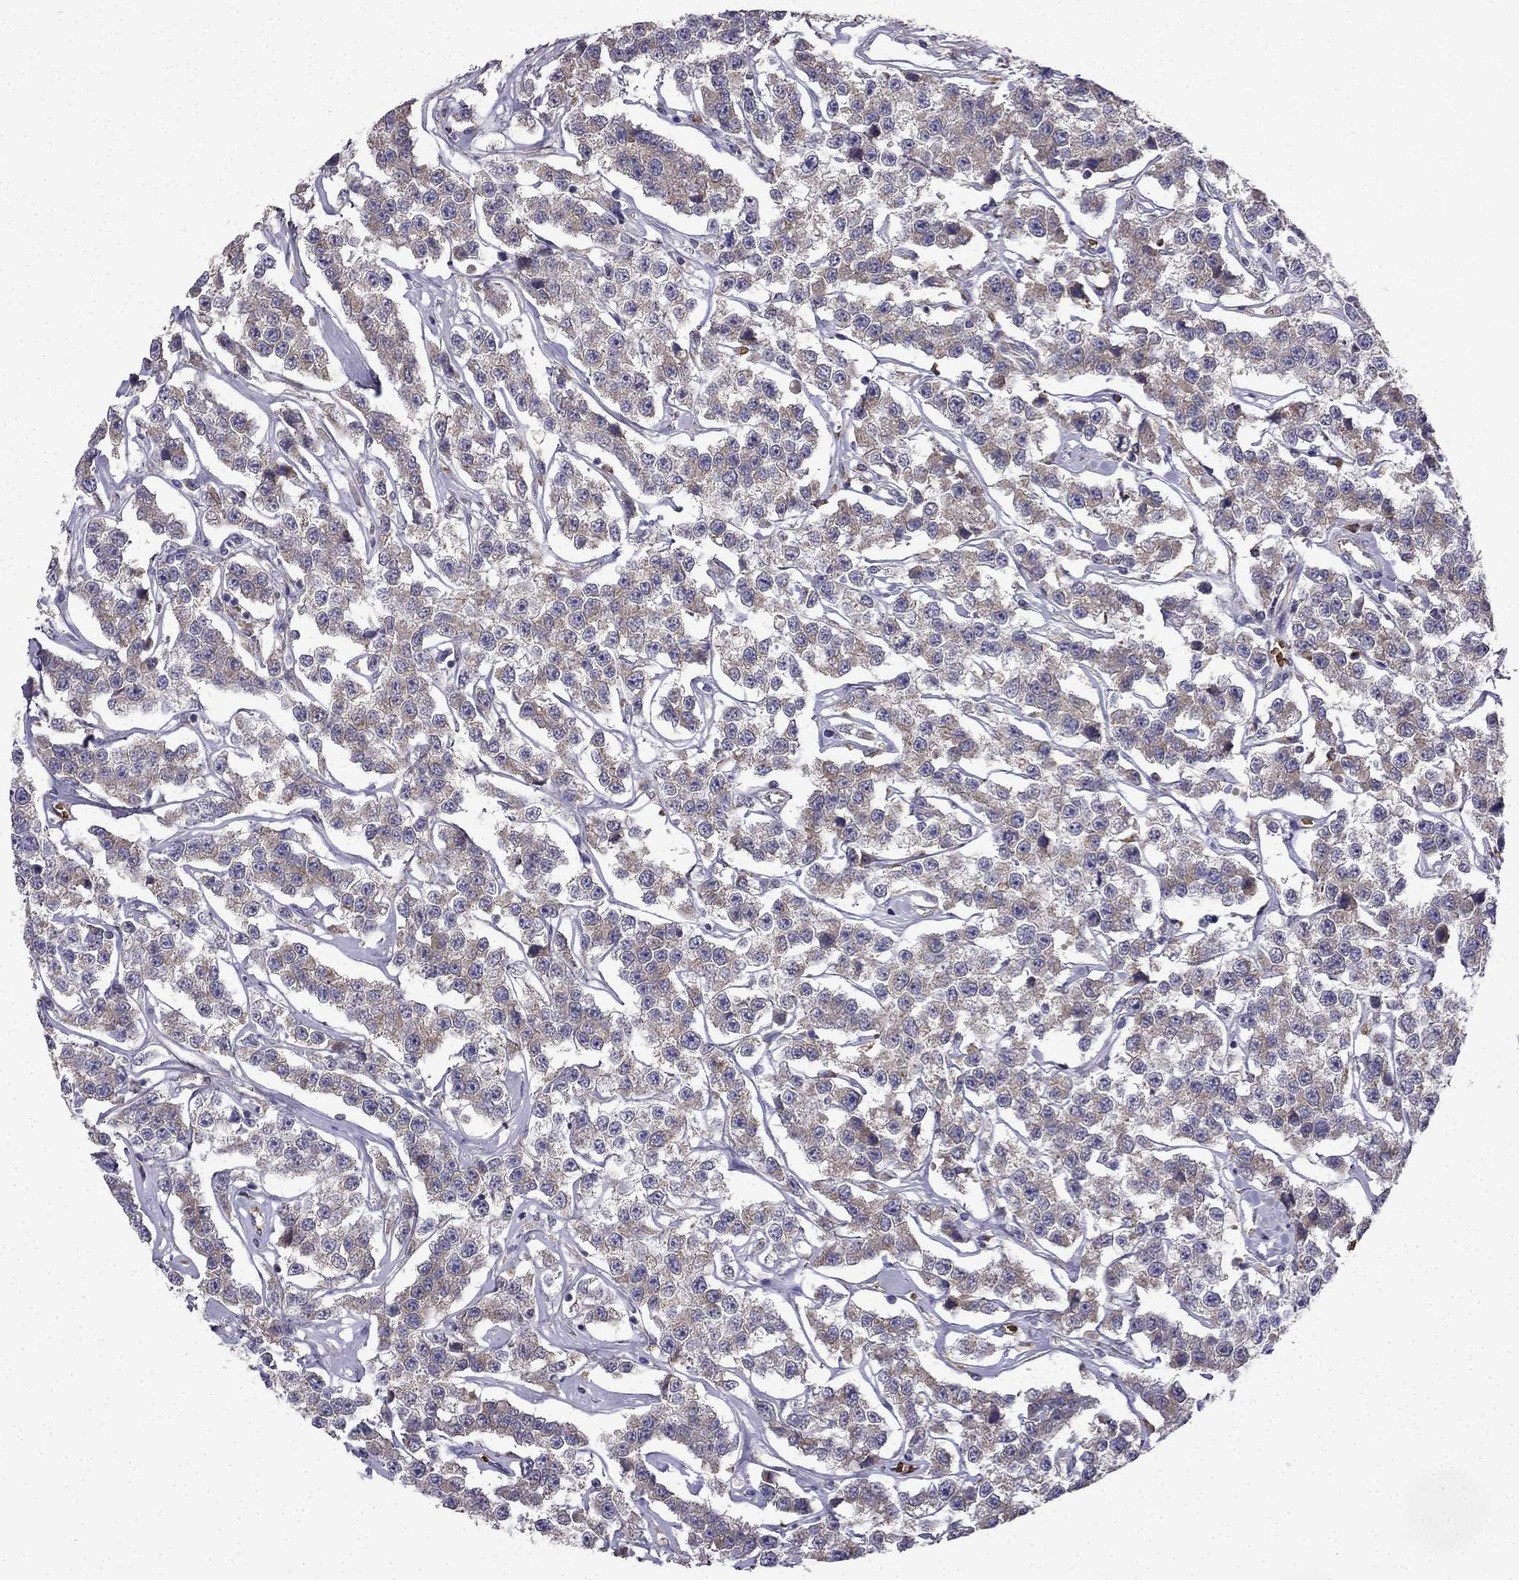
{"staining": {"intensity": "moderate", "quantity": "25%-75%", "location": "cytoplasmic/membranous"}, "tissue": "testis cancer", "cell_type": "Tumor cells", "image_type": "cancer", "snomed": [{"axis": "morphology", "description": "Seminoma, NOS"}, {"axis": "topography", "description": "Testis"}], "caption": "Testis cancer (seminoma) stained with DAB (3,3'-diaminobenzidine) immunohistochemistry exhibits medium levels of moderate cytoplasmic/membranous staining in approximately 25%-75% of tumor cells. (Stains: DAB (3,3'-diaminobenzidine) in brown, nuclei in blue, Microscopy: brightfield microscopy at high magnification).", "gene": "B4GALT7", "patient": {"sex": "male", "age": 59}}